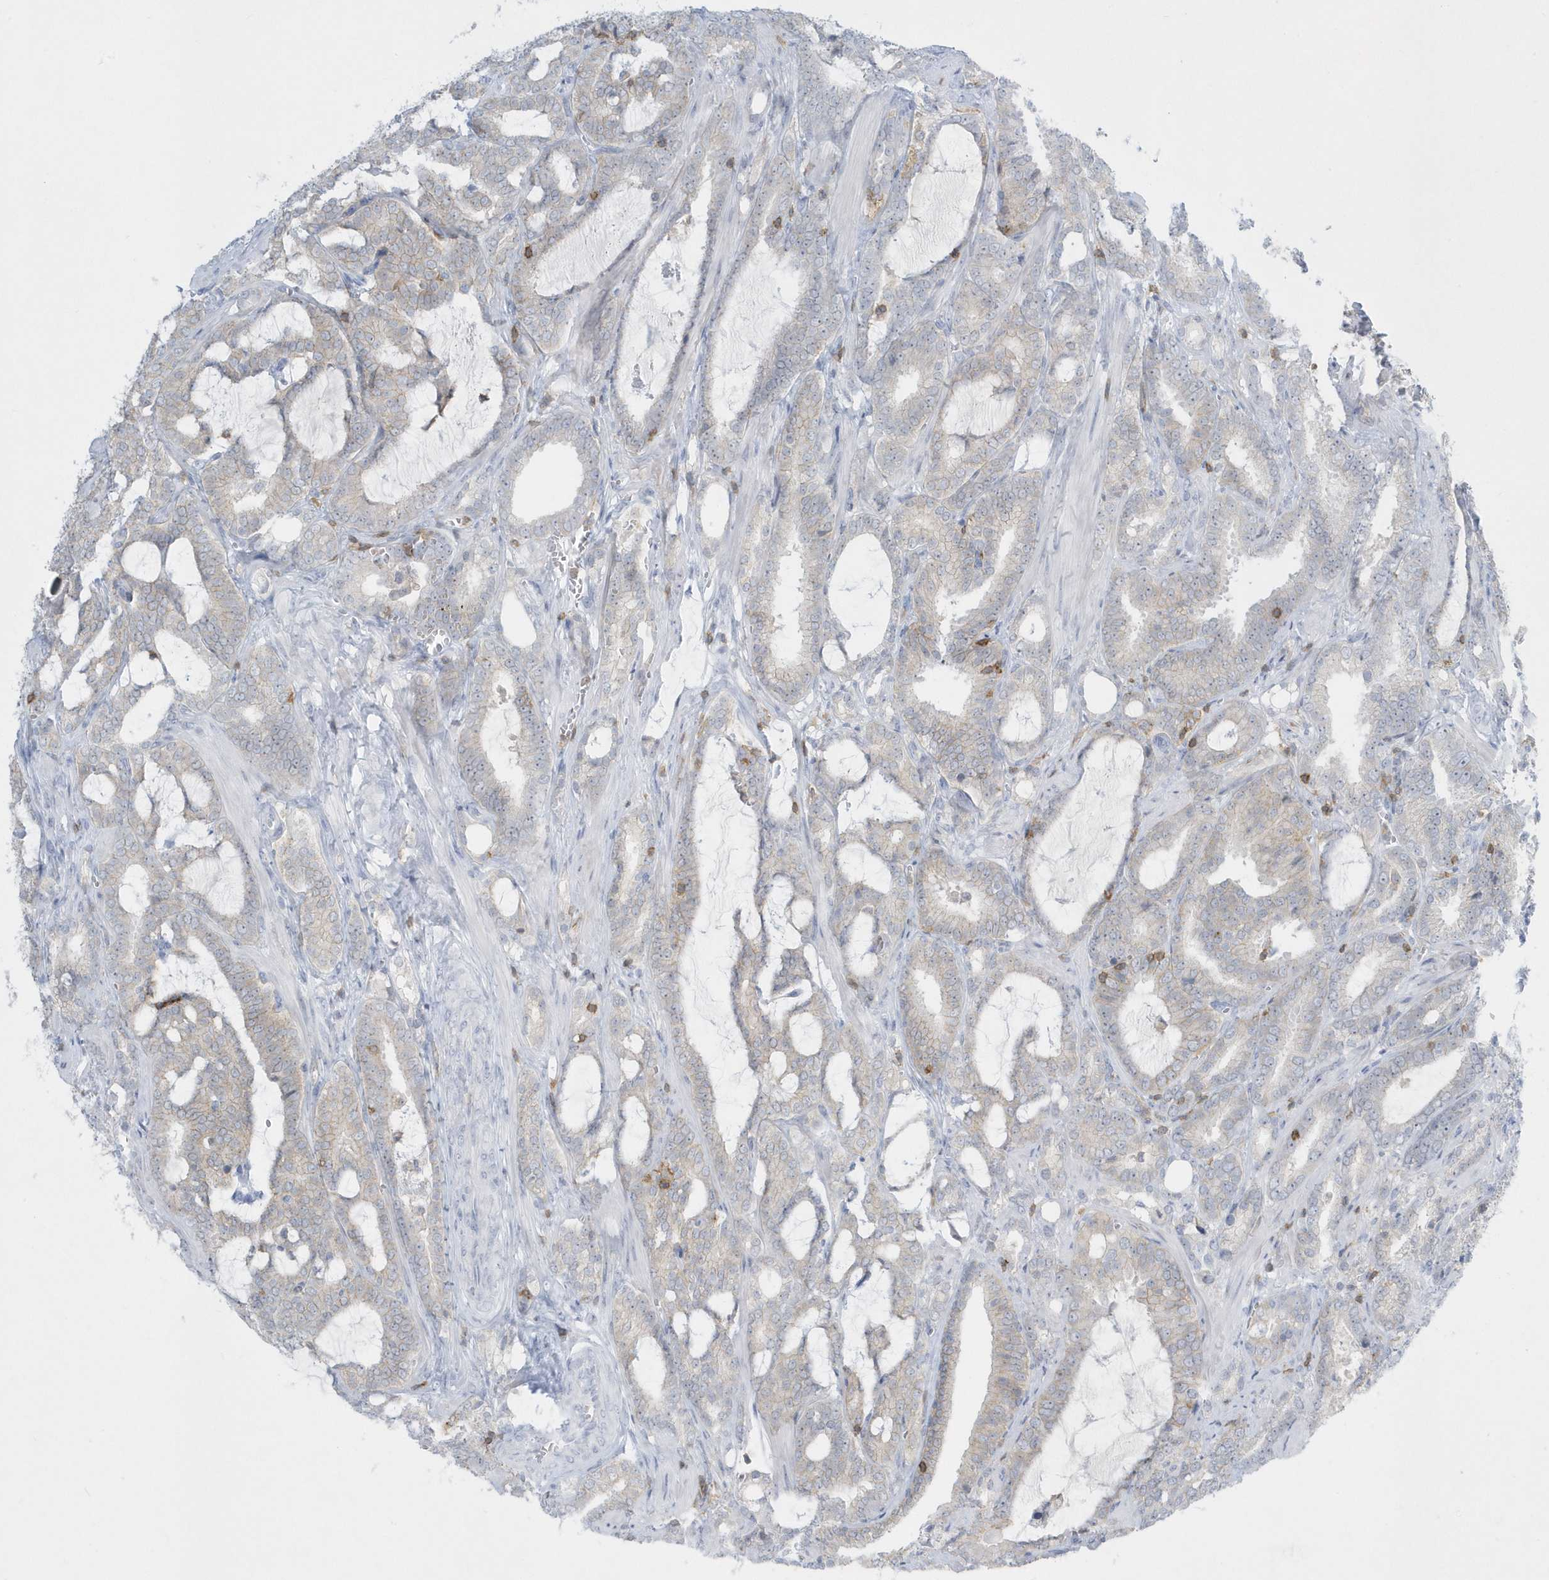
{"staining": {"intensity": "negative", "quantity": "none", "location": "none"}, "tissue": "prostate cancer", "cell_type": "Tumor cells", "image_type": "cancer", "snomed": [{"axis": "morphology", "description": "Adenocarcinoma, High grade"}, {"axis": "topography", "description": "Prostate and seminal vesicle, NOS"}], "caption": "There is no significant positivity in tumor cells of prostate cancer (high-grade adenocarcinoma).", "gene": "PSD4", "patient": {"sex": "male", "age": 67}}